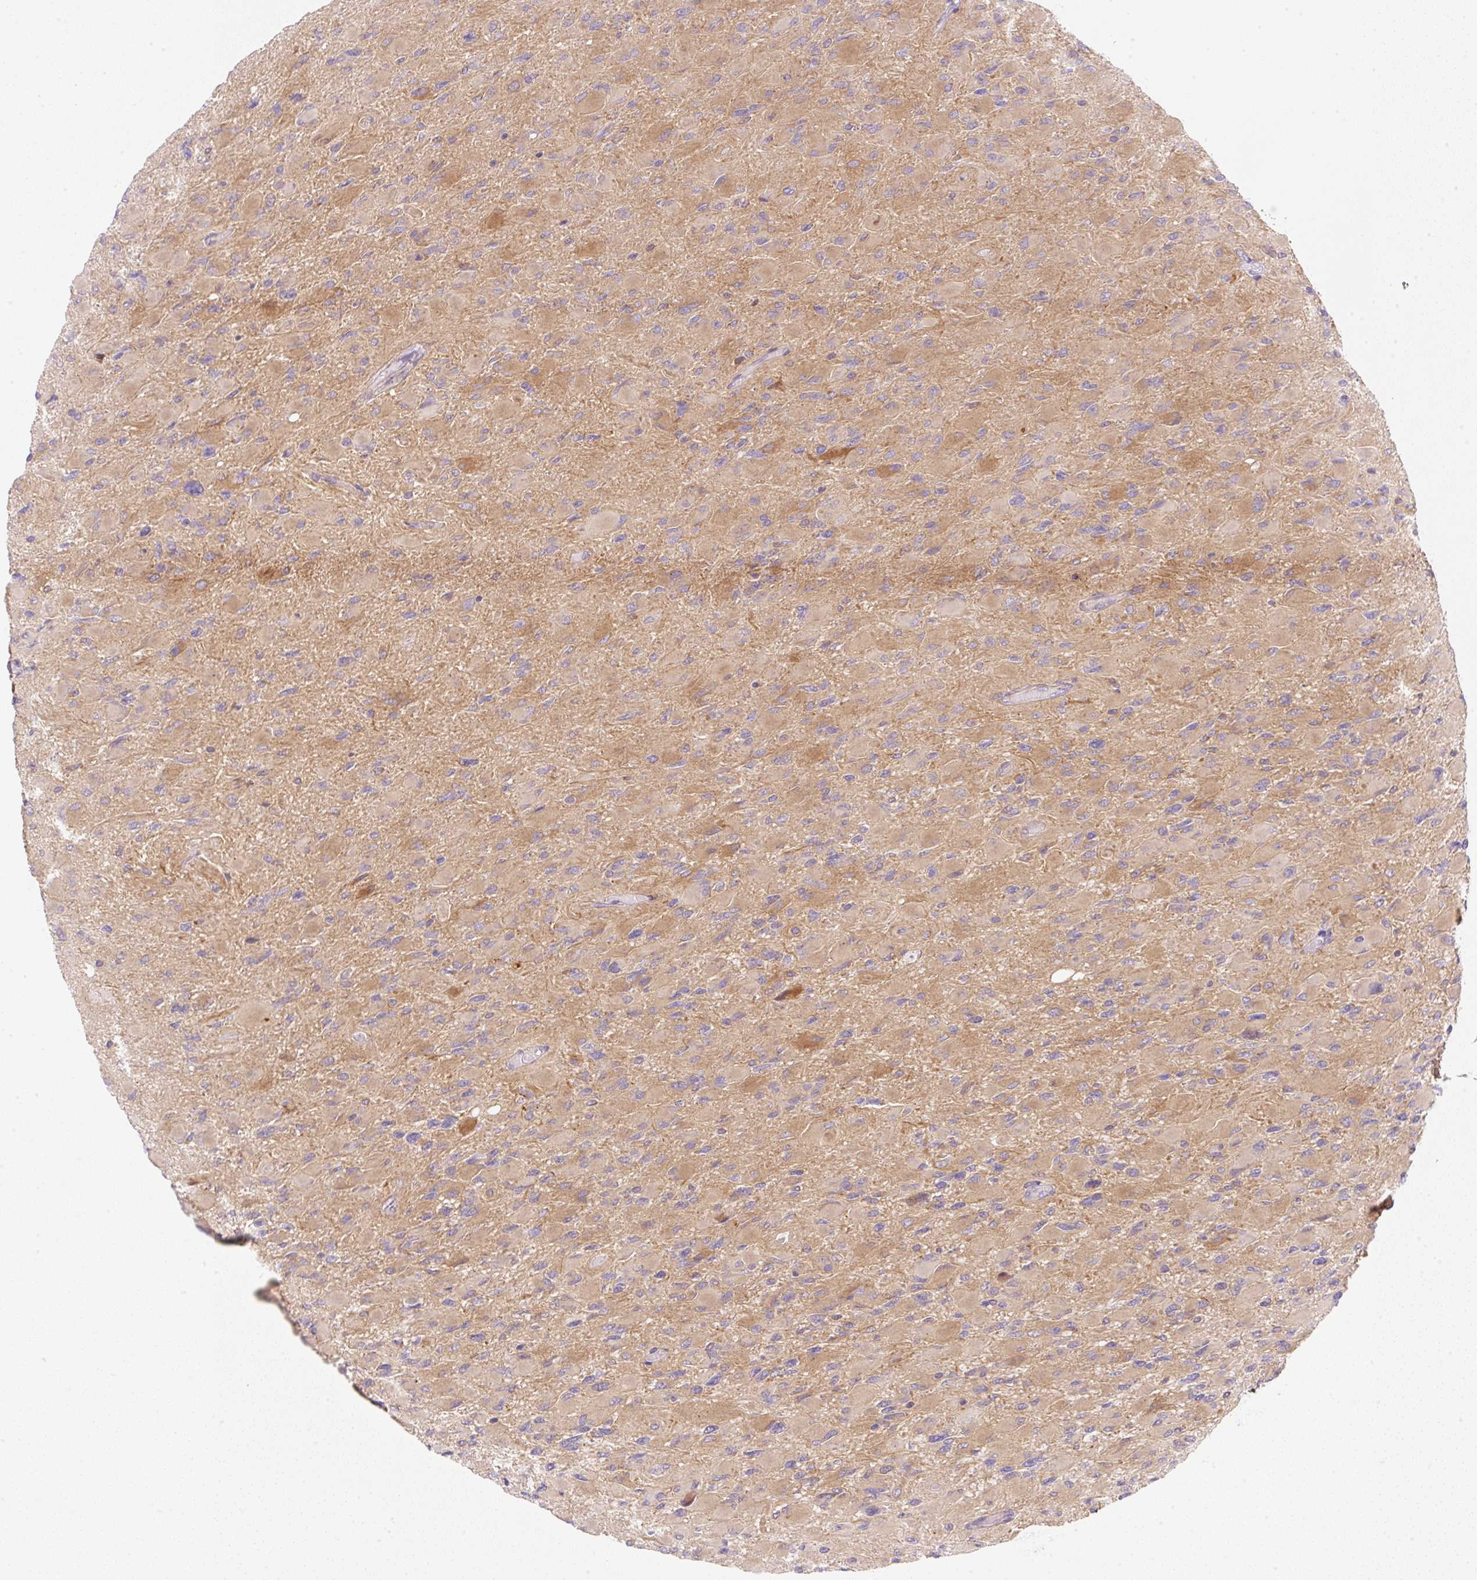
{"staining": {"intensity": "moderate", "quantity": "25%-75%", "location": "cytoplasmic/membranous"}, "tissue": "glioma", "cell_type": "Tumor cells", "image_type": "cancer", "snomed": [{"axis": "morphology", "description": "Glioma, malignant, High grade"}, {"axis": "topography", "description": "Cerebral cortex"}], "caption": "Immunohistochemical staining of glioma demonstrates medium levels of moderate cytoplasmic/membranous protein positivity in approximately 25%-75% of tumor cells.", "gene": "OMA1", "patient": {"sex": "female", "age": 36}}